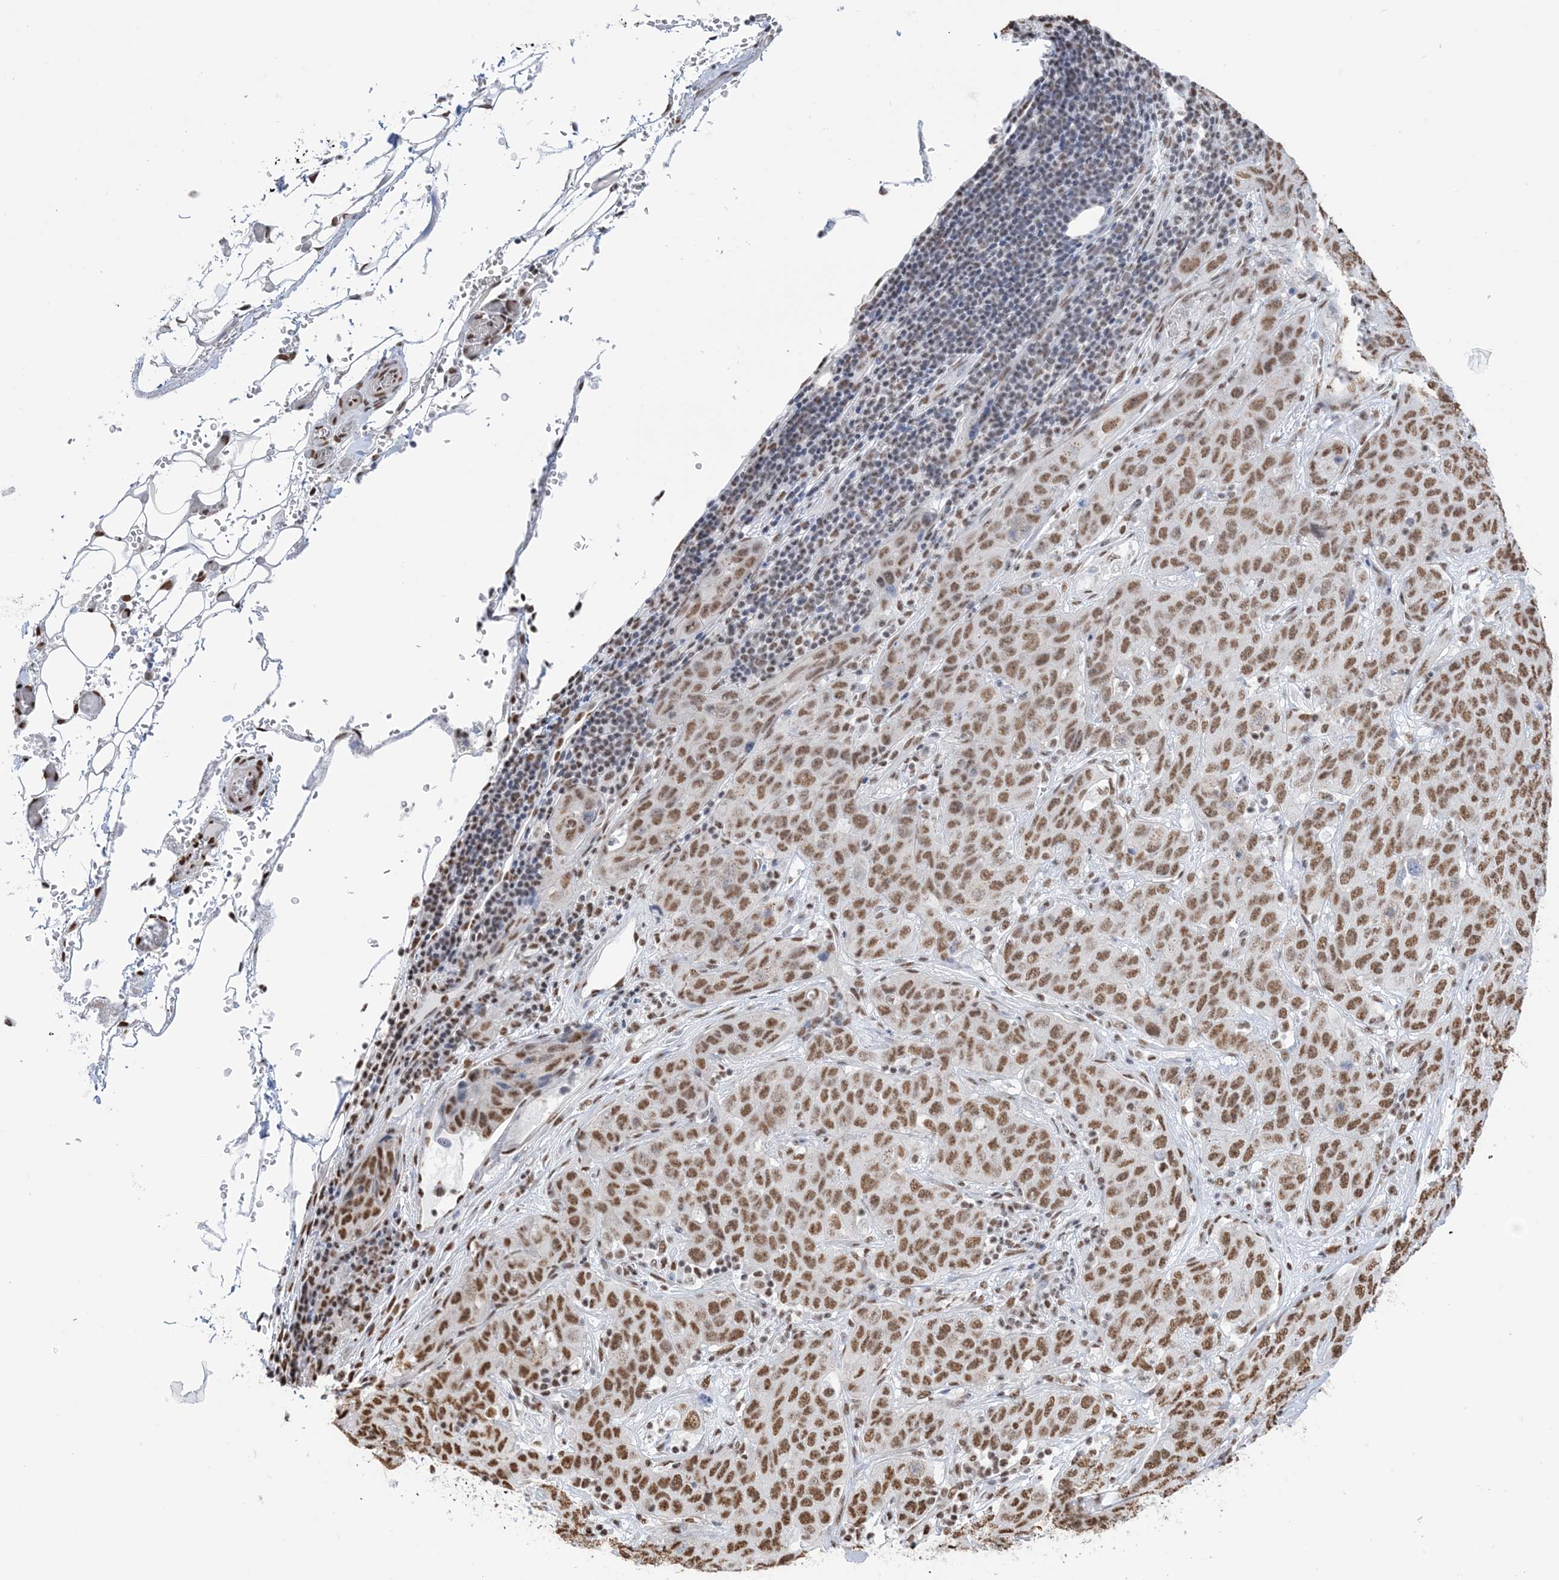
{"staining": {"intensity": "moderate", "quantity": ">75%", "location": "nuclear"}, "tissue": "stomach cancer", "cell_type": "Tumor cells", "image_type": "cancer", "snomed": [{"axis": "morphology", "description": "Normal tissue, NOS"}, {"axis": "morphology", "description": "Adenocarcinoma, NOS"}, {"axis": "topography", "description": "Lymph node"}, {"axis": "topography", "description": "Stomach"}], "caption": "IHC staining of stomach cancer, which demonstrates medium levels of moderate nuclear staining in approximately >75% of tumor cells indicating moderate nuclear protein expression. The staining was performed using DAB (brown) for protein detection and nuclei were counterstained in hematoxylin (blue).", "gene": "ZNF792", "patient": {"sex": "male", "age": 48}}